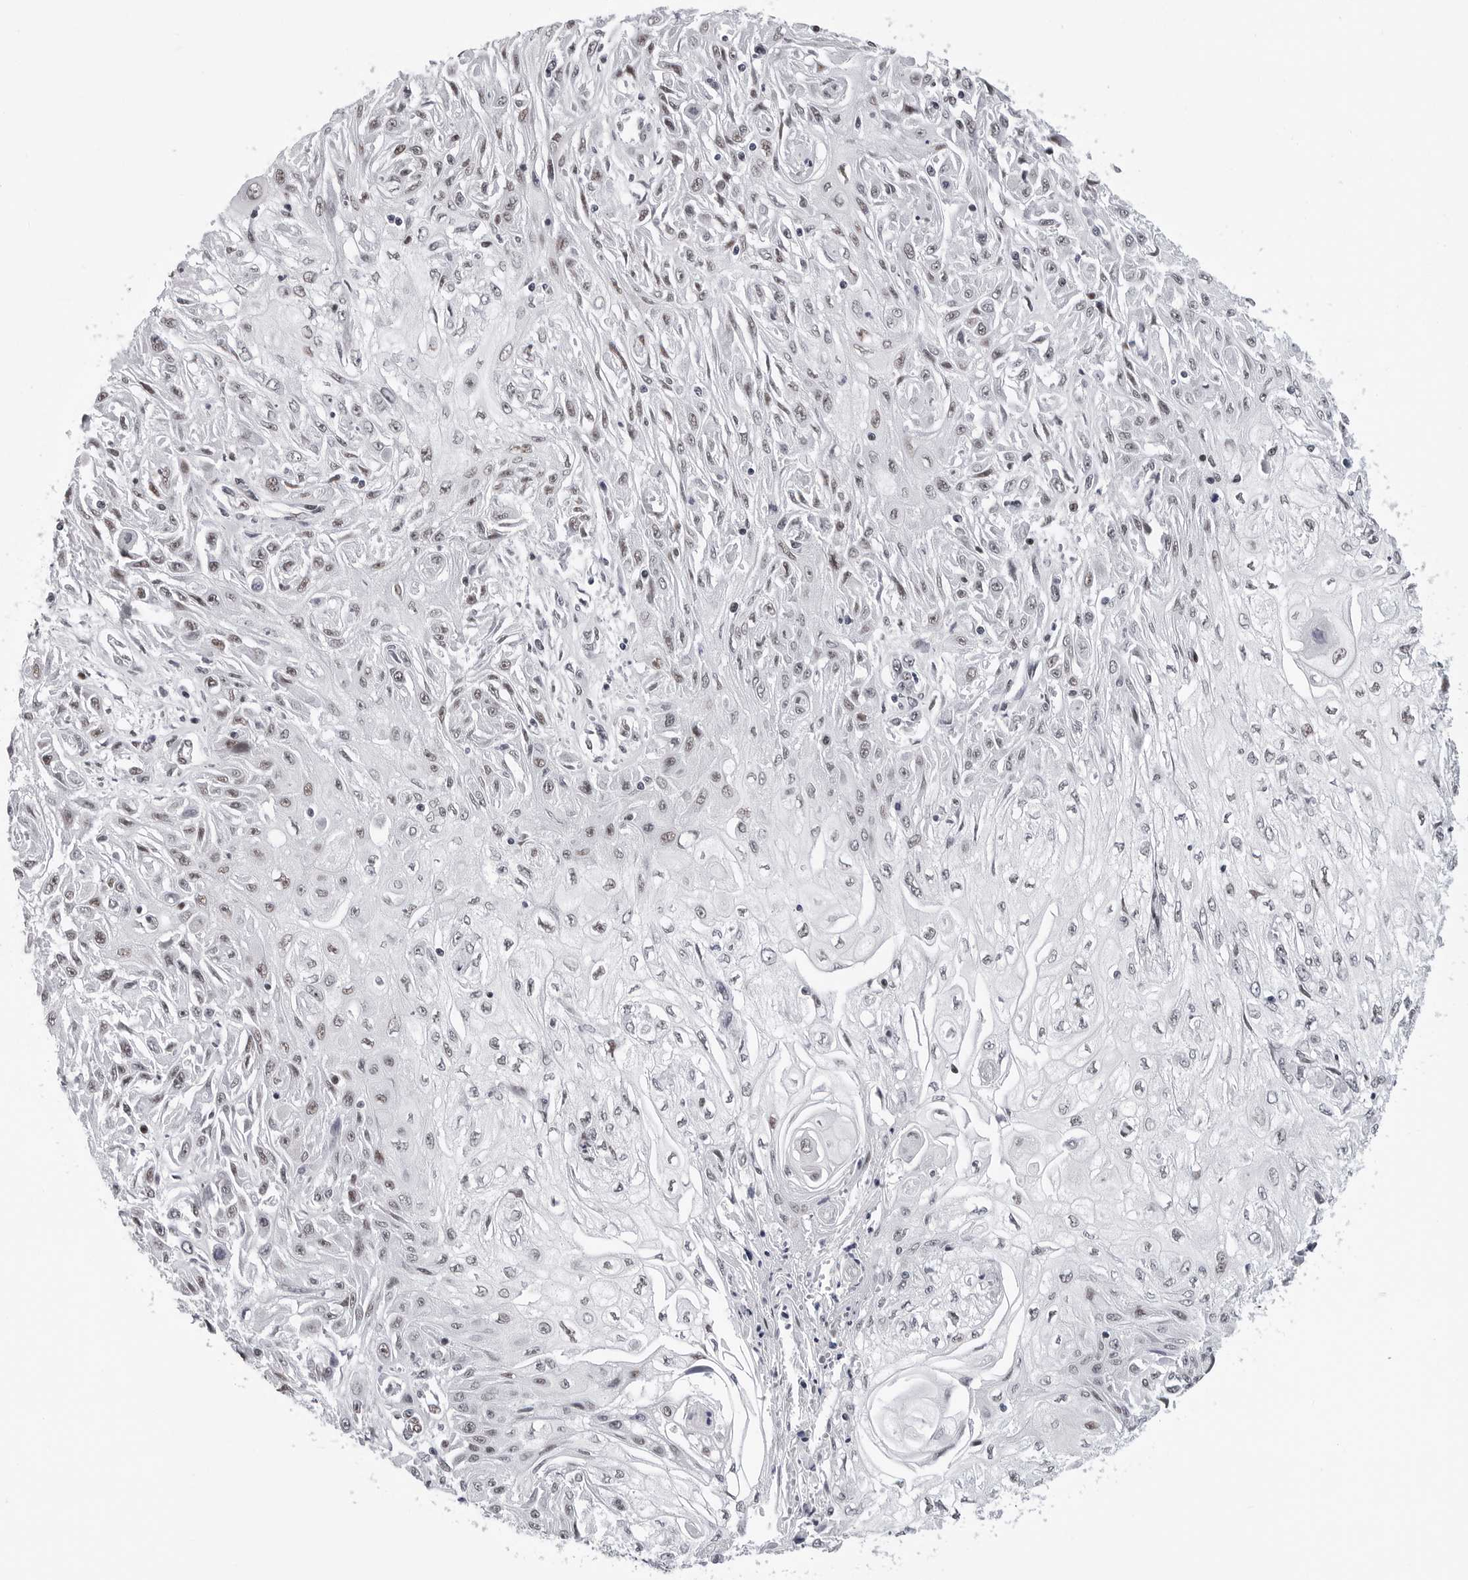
{"staining": {"intensity": "weak", "quantity": "<25%", "location": "nuclear"}, "tissue": "skin cancer", "cell_type": "Tumor cells", "image_type": "cancer", "snomed": [{"axis": "morphology", "description": "Squamous cell carcinoma, NOS"}, {"axis": "morphology", "description": "Squamous cell carcinoma, metastatic, NOS"}, {"axis": "topography", "description": "Skin"}, {"axis": "topography", "description": "Lymph node"}], "caption": "A histopathology image of metastatic squamous cell carcinoma (skin) stained for a protein demonstrates no brown staining in tumor cells.", "gene": "SF3B4", "patient": {"sex": "male", "age": 75}}